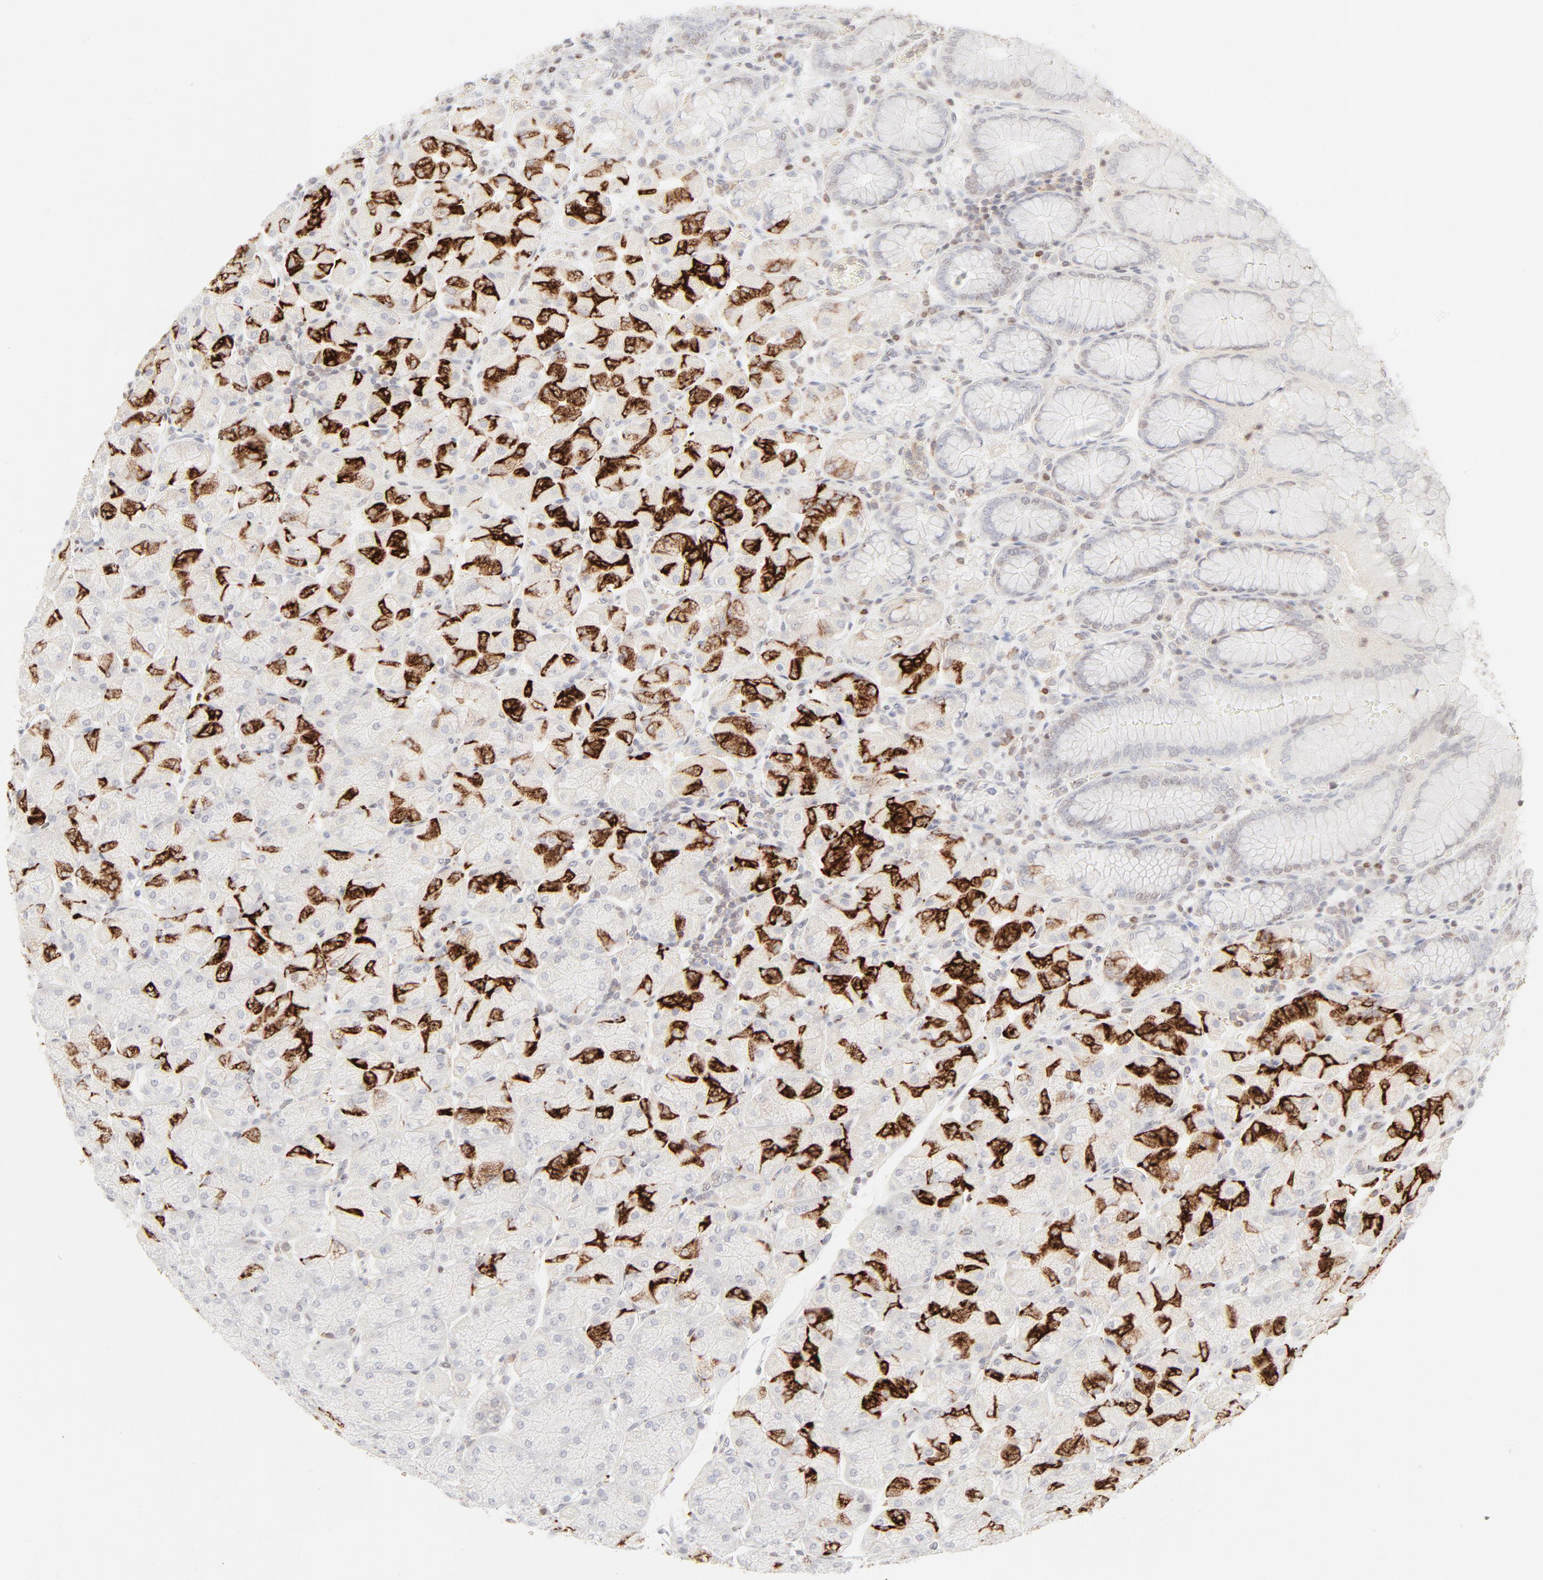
{"staining": {"intensity": "strong", "quantity": "25%-75%", "location": "cytoplasmic/membranous"}, "tissue": "stomach", "cell_type": "Glandular cells", "image_type": "normal", "snomed": [{"axis": "morphology", "description": "Normal tissue, NOS"}, {"axis": "topography", "description": "Stomach, upper"}, {"axis": "topography", "description": "Stomach"}], "caption": "Human stomach stained with a brown dye exhibits strong cytoplasmic/membranous positive expression in about 25%-75% of glandular cells.", "gene": "PRKCB", "patient": {"sex": "male", "age": 76}}